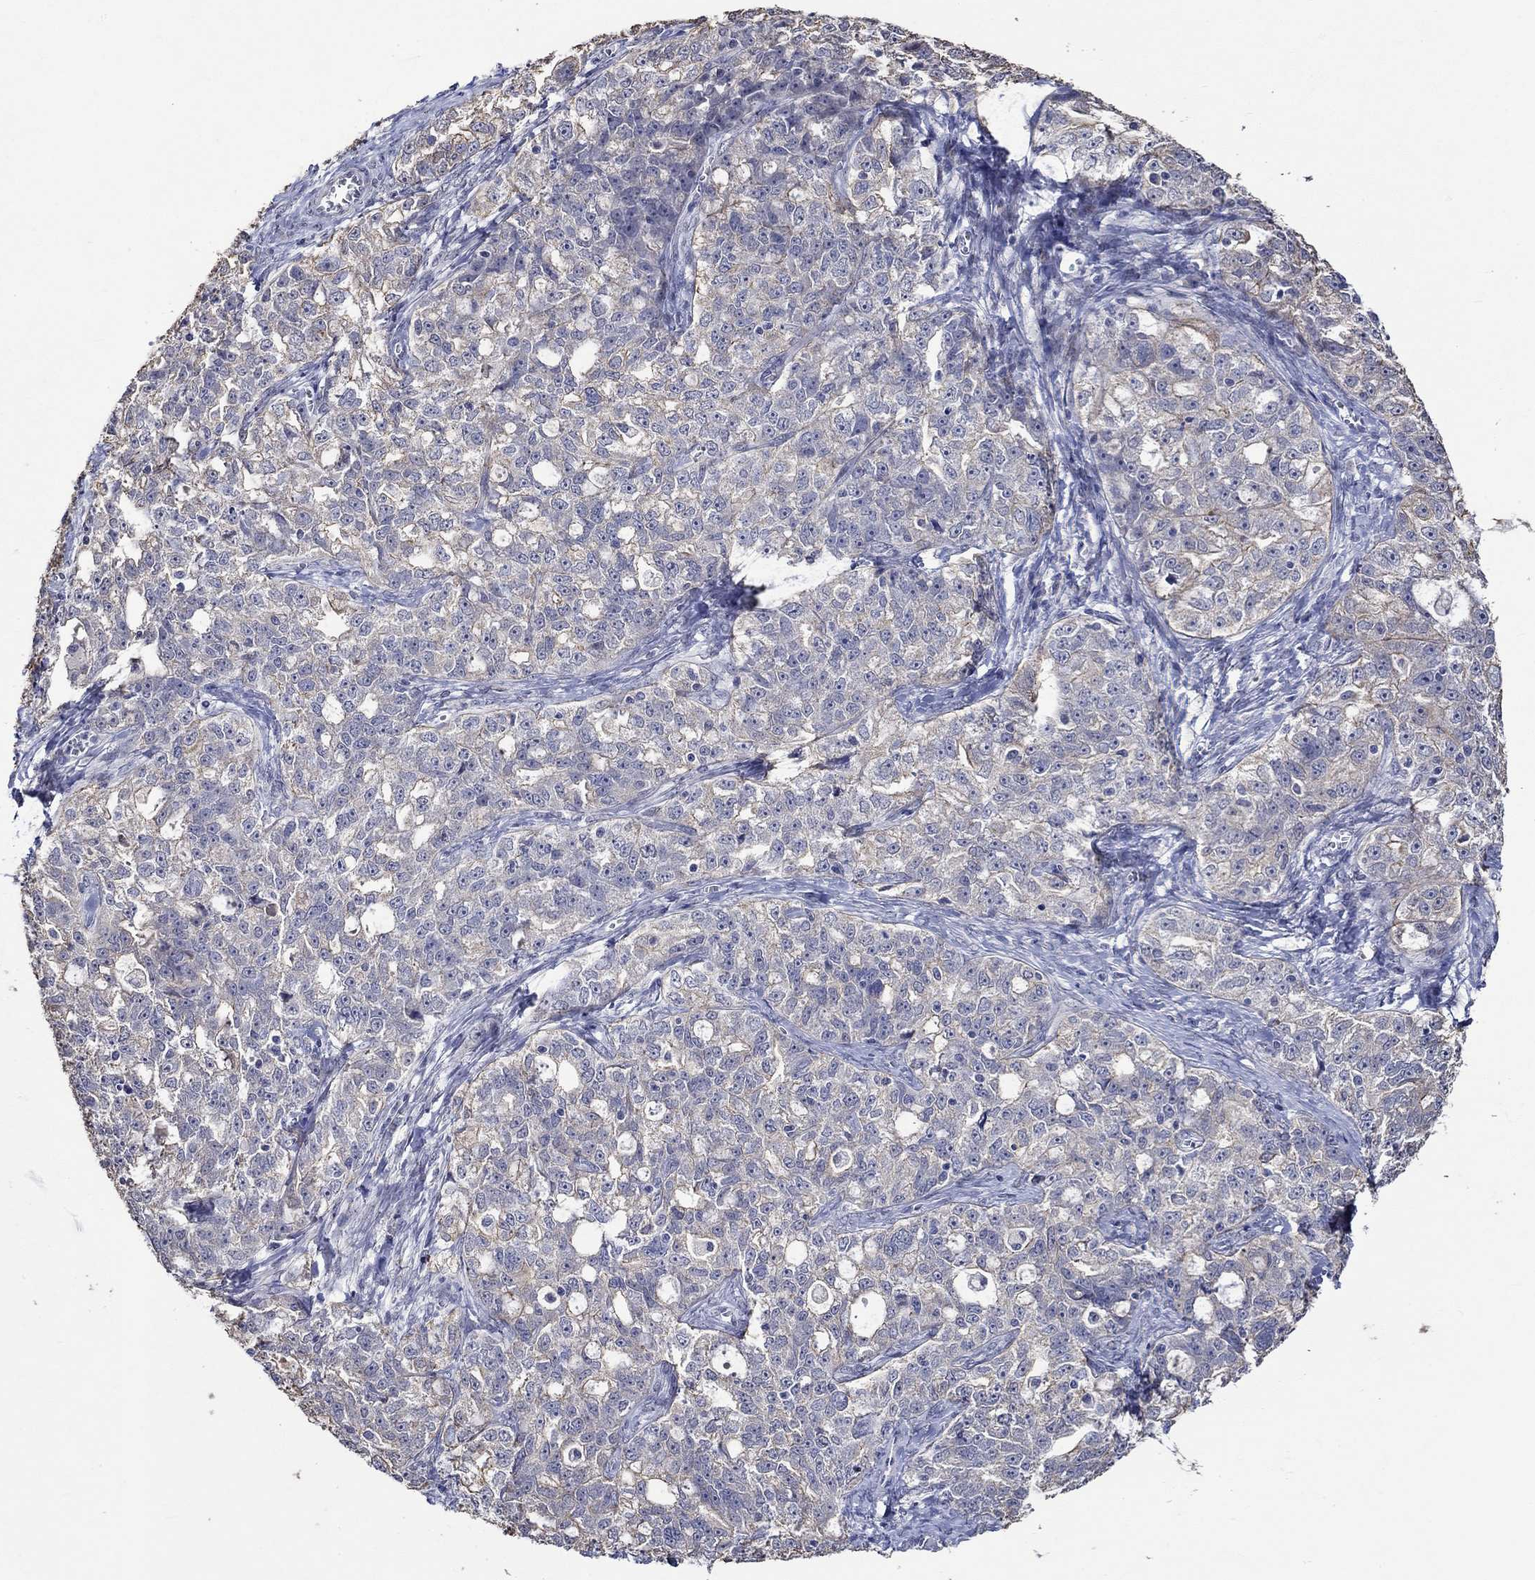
{"staining": {"intensity": "weak", "quantity": "25%-75%", "location": "cytoplasmic/membranous"}, "tissue": "ovarian cancer", "cell_type": "Tumor cells", "image_type": "cancer", "snomed": [{"axis": "morphology", "description": "Cystadenocarcinoma, serous, NOS"}, {"axis": "topography", "description": "Ovary"}], "caption": "Ovarian cancer tissue reveals weak cytoplasmic/membranous positivity in approximately 25%-75% of tumor cells", "gene": "DDX3Y", "patient": {"sex": "female", "age": 51}}